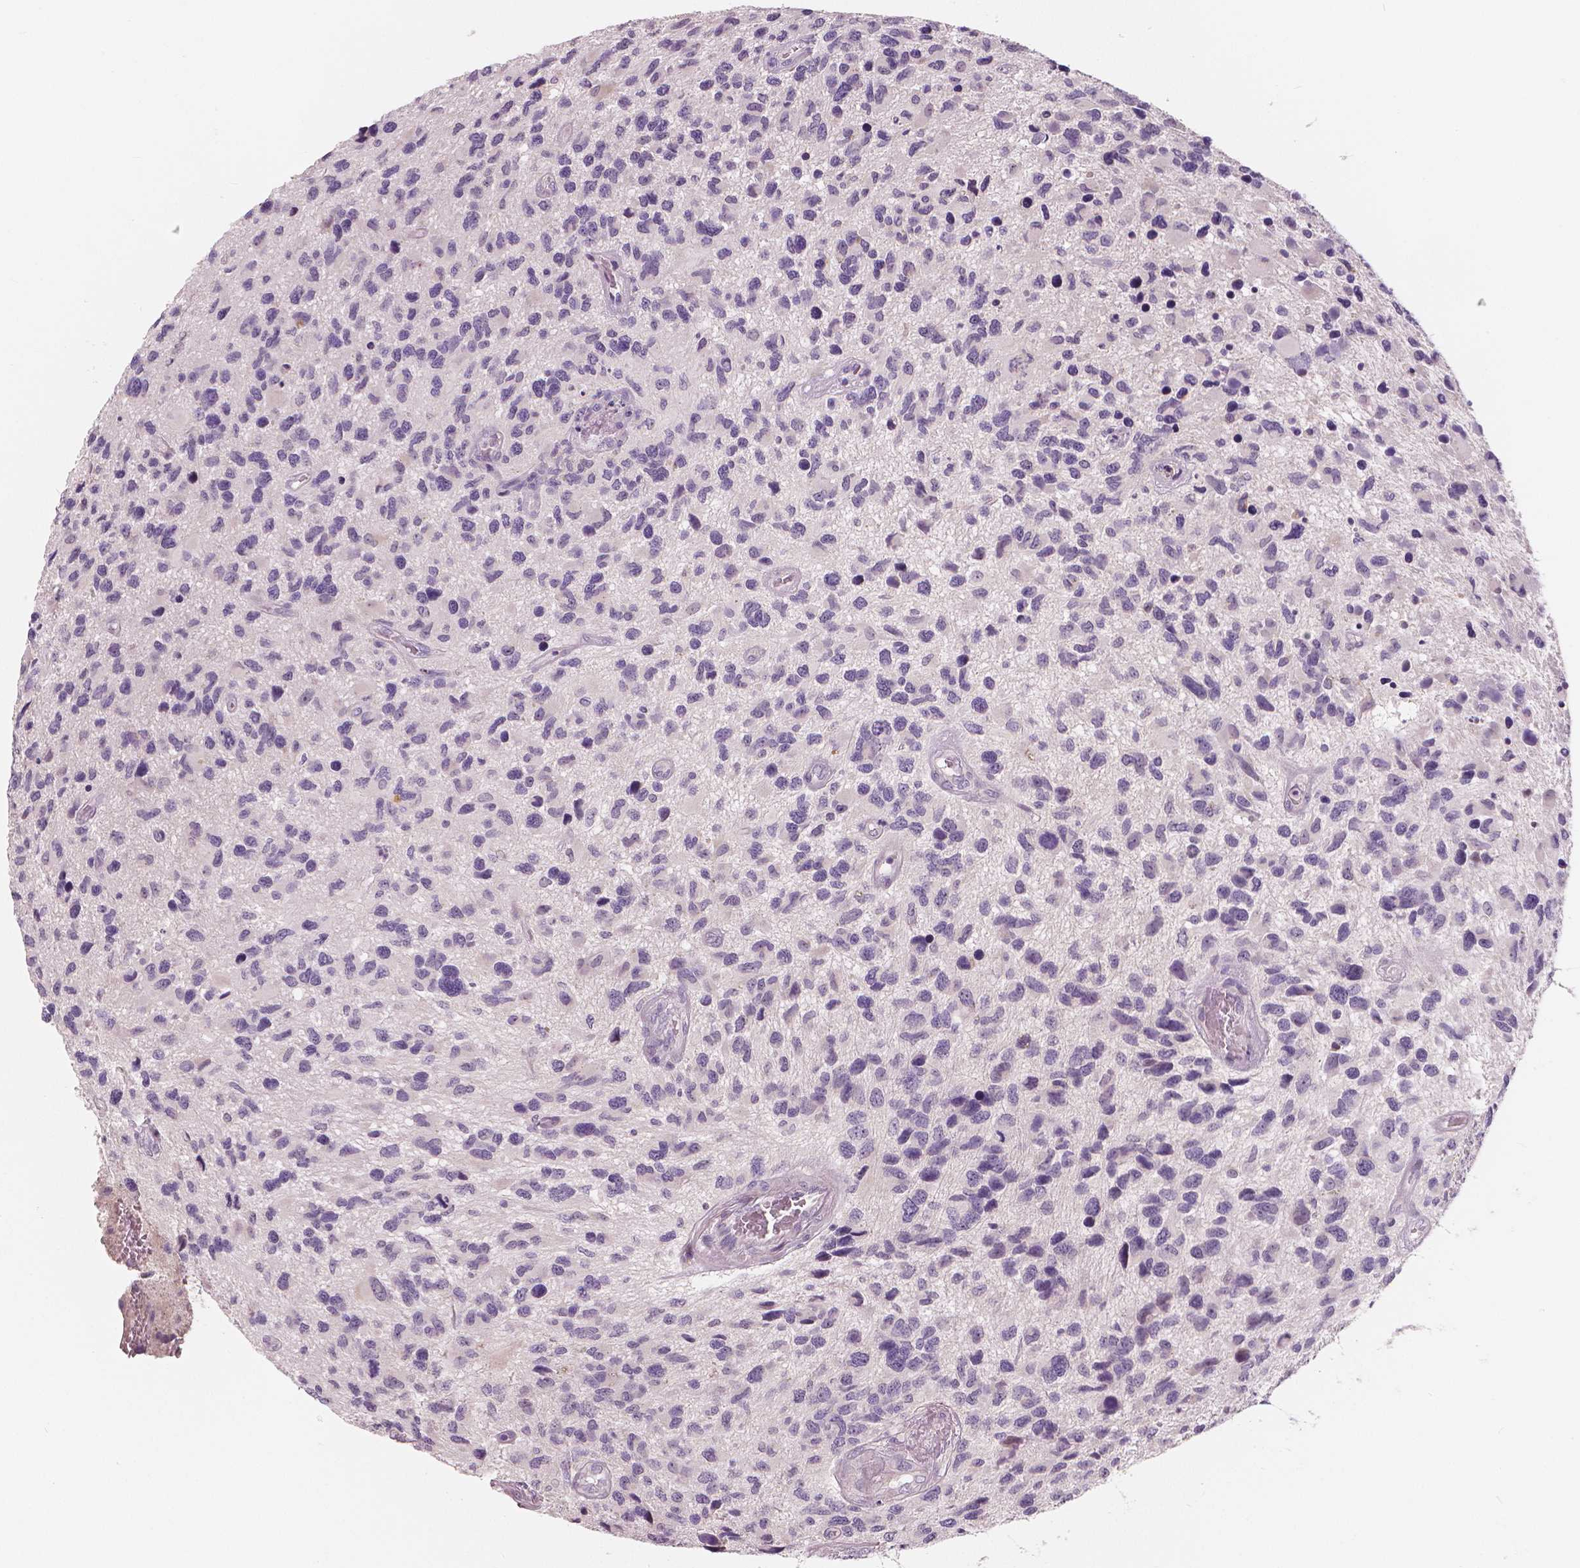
{"staining": {"intensity": "negative", "quantity": "none", "location": "none"}, "tissue": "glioma", "cell_type": "Tumor cells", "image_type": "cancer", "snomed": [{"axis": "morphology", "description": "Glioma, malignant, NOS"}, {"axis": "morphology", "description": "Glioma, malignant, High grade"}, {"axis": "topography", "description": "Brain"}], "caption": "Tumor cells are negative for brown protein staining in glioma. (Brightfield microscopy of DAB immunohistochemistry at high magnification).", "gene": "RNASE7", "patient": {"sex": "female", "age": 71}}